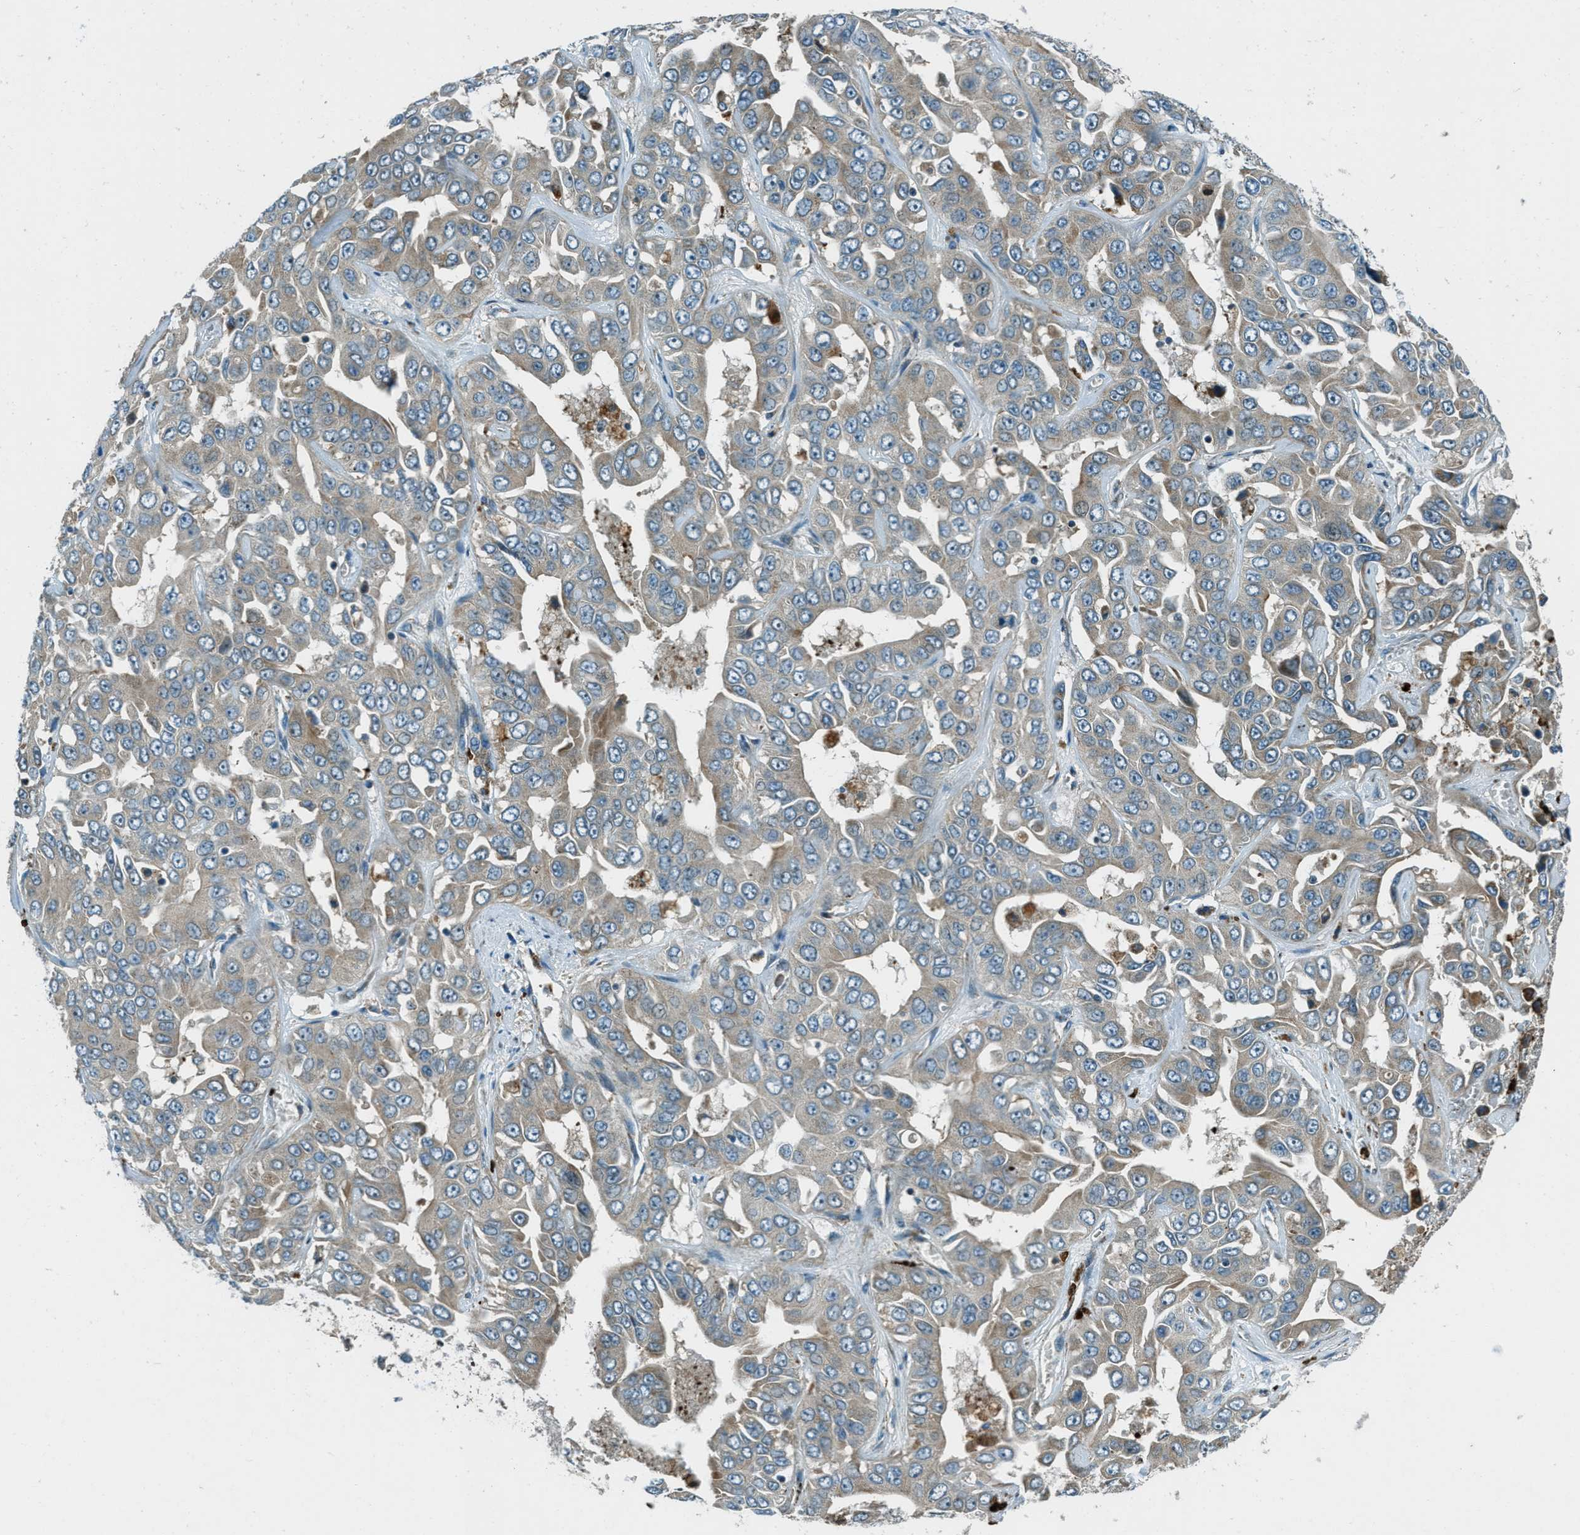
{"staining": {"intensity": "weak", "quantity": "25%-75%", "location": "cytoplasmic/membranous"}, "tissue": "liver cancer", "cell_type": "Tumor cells", "image_type": "cancer", "snomed": [{"axis": "morphology", "description": "Cholangiocarcinoma"}, {"axis": "topography", "description": "Liver"}], "caption": "Liver cancer stained with a brown dye reveals weak cytoplasmic/membranous positive staining in approximately 25%-75% of tumor cells.", "gene": "FAR1", "patient": {"sex": "female", "age": 52}}